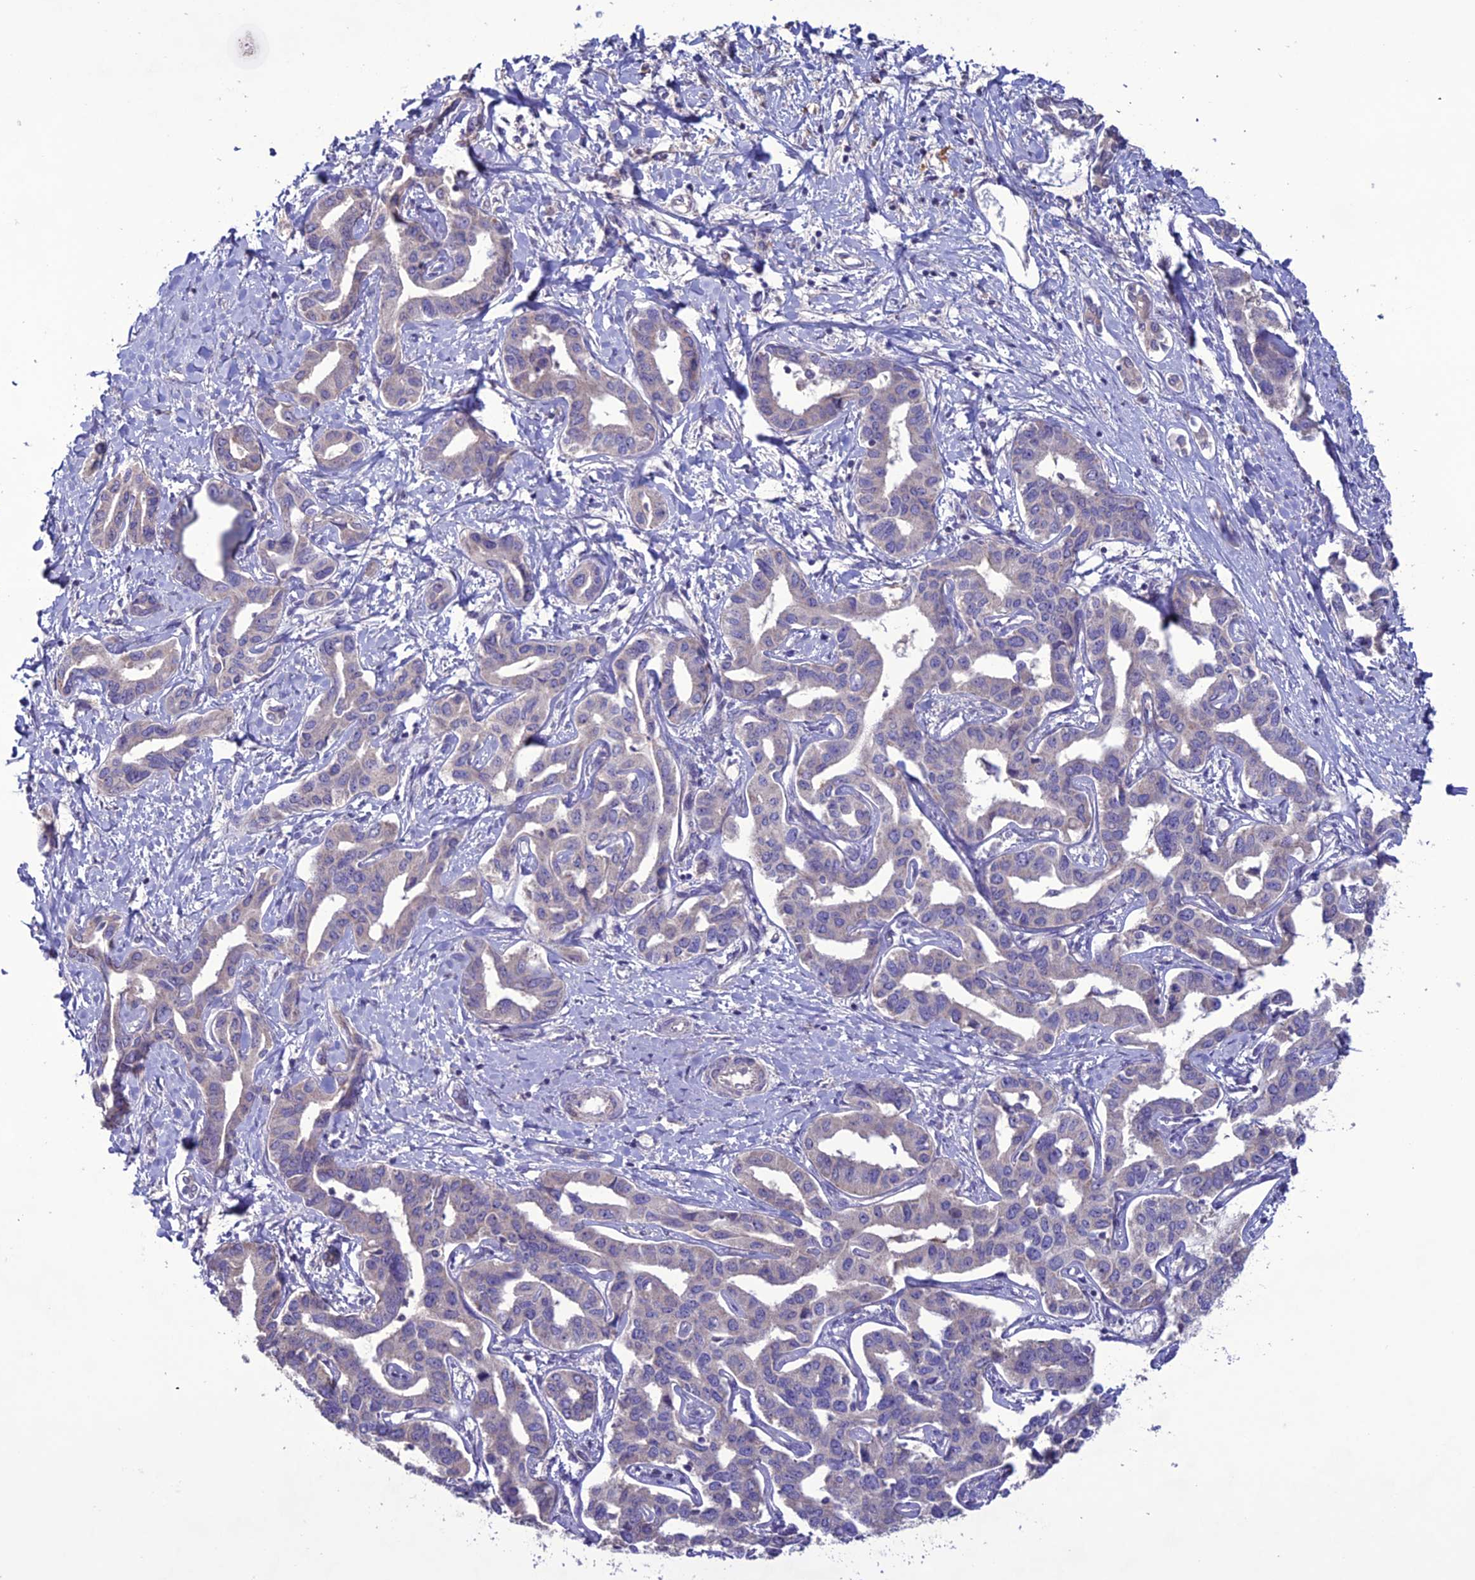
{"staining": {"intensity": "negative", "quantity": "none", "location": "none"}, "tissue": "liver cancer", "cell_type": "Tumor cells", "image_type": "cancer", "snomed": [{"axis": "morphology", "description": "Cholangiocarcinoma"}, {"axis": "topography", "description": "Liver"}], "caption": "Immunohistochemistry of liver cholangiocarcinoma shows no positivity in tumor cells.", "gene": "C2orf76", "patient": {"sex": "male", "age": 59}}